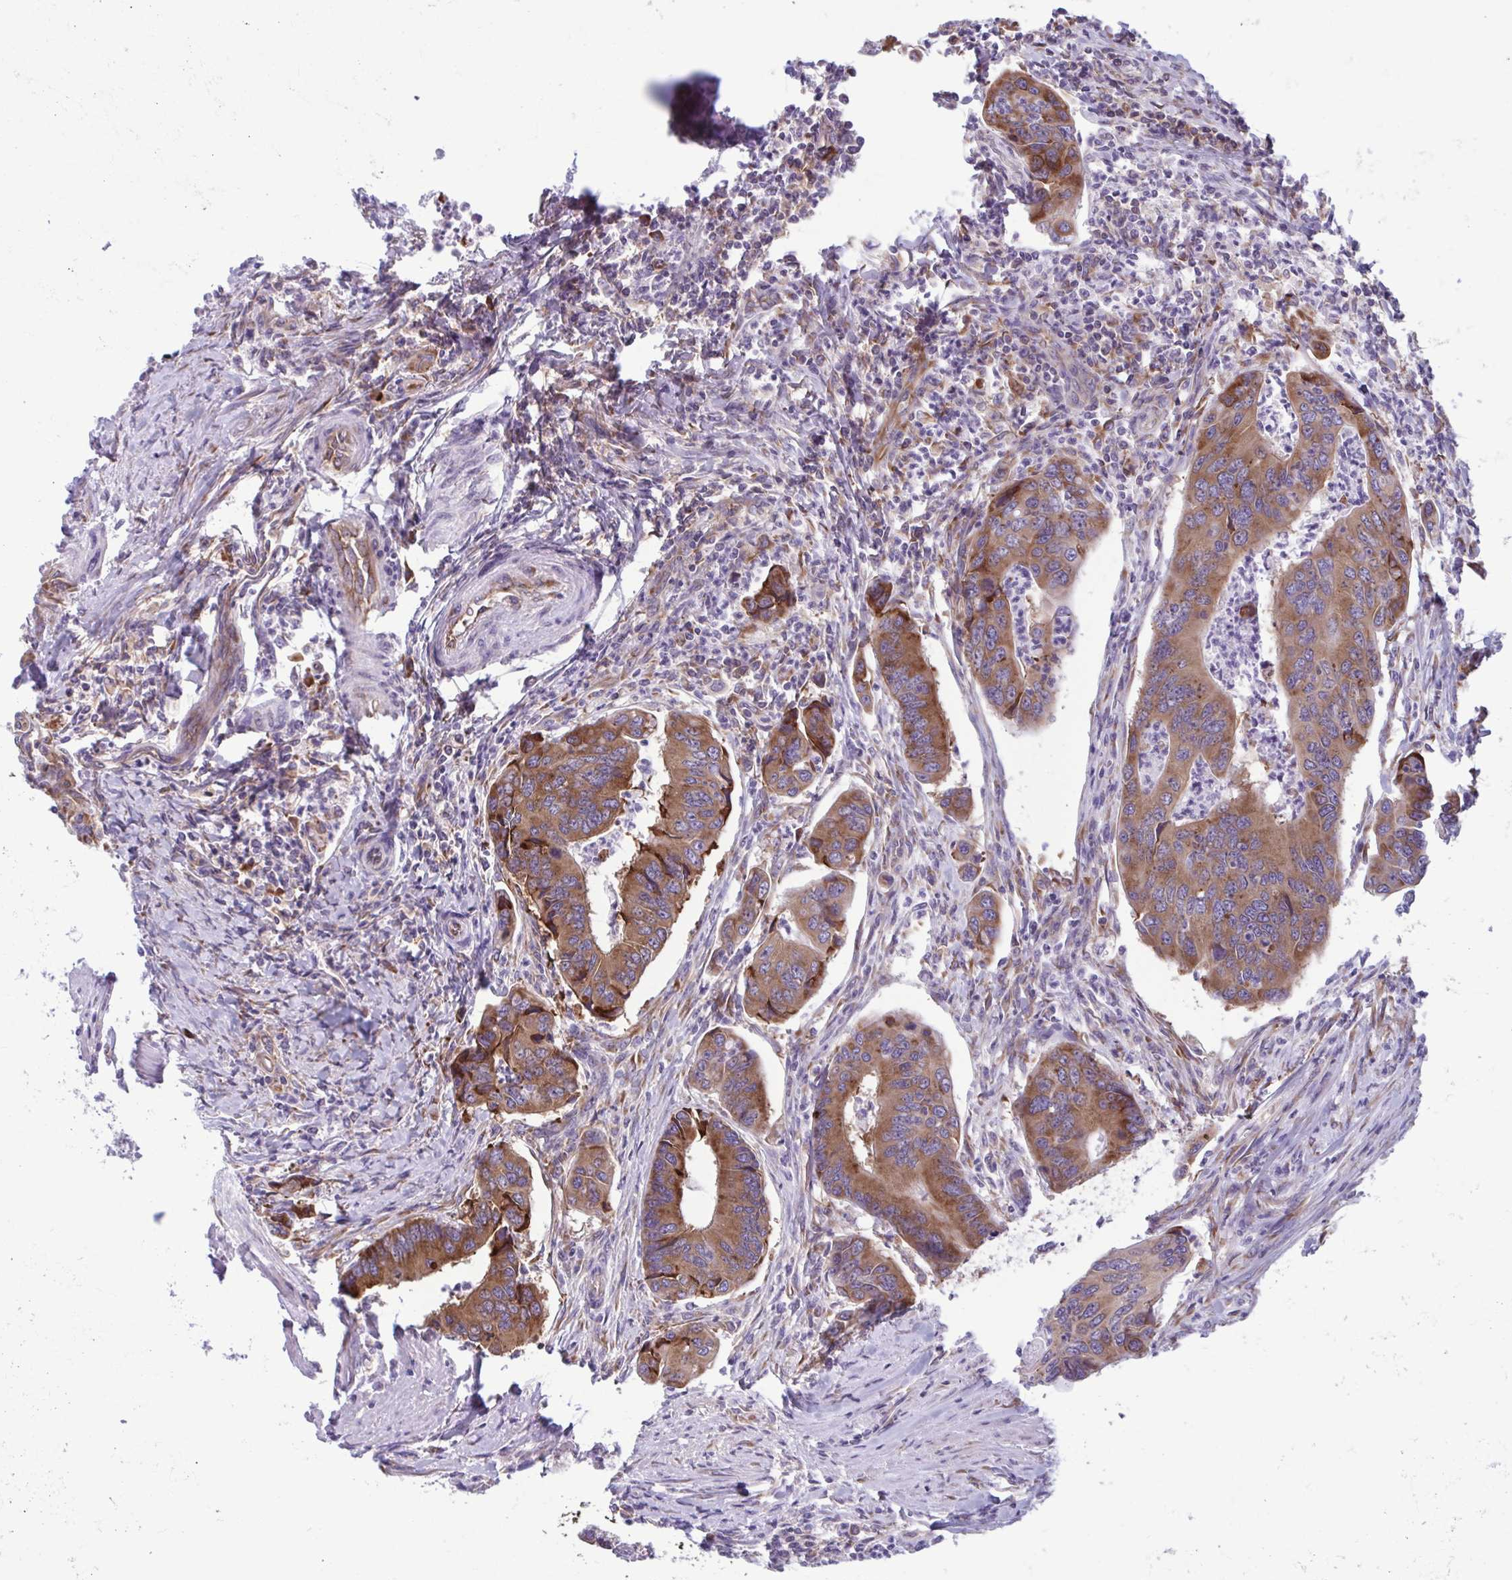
{"staining": {"intensity": "moderate", "quantity": ">75%", "location": "cytoplasmic/membranous"}, "tissue": "colorectal cancer", "cell_type": "Tumor cells", "image_type": "cancer", "snomed": [{"axis": "morphology", "description": "Adenocarcinoma, NOS"}, {"axis": "topography", "description": "Colon"}], "caption": "Colorectal cancer (adenocarcinoma) tissue displays moderate cytoplasmic/membranous expression in about >75% of tumor cells, visualized by immunohistochemistry. (DAB (3,3'-diaminobenzidine) IHC with brightfield microscopy, high magnification).", "gene": "RPS16", "patient": {"sex": "female", "age": 67}}